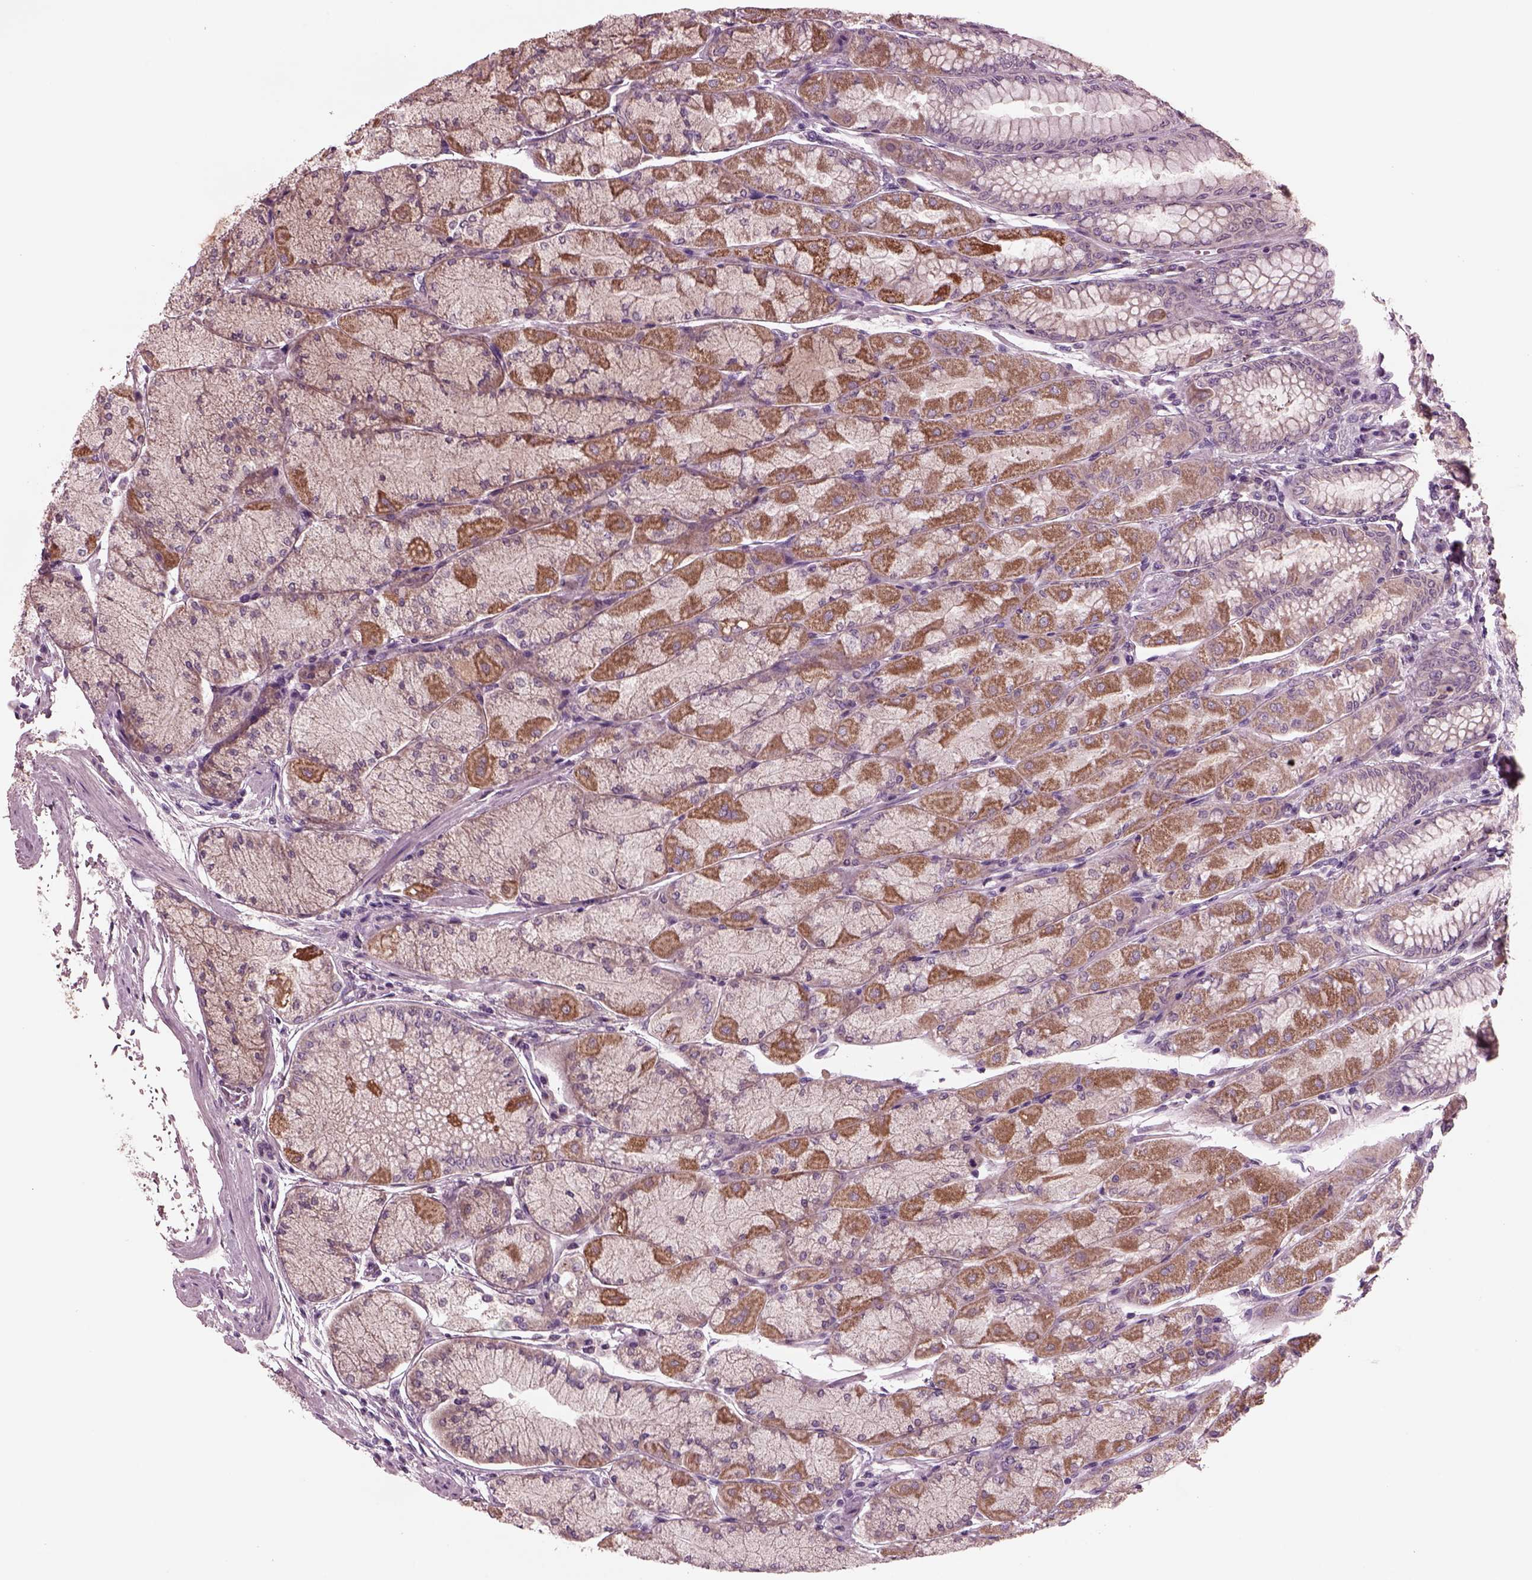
{"staining": {"intensity": "strong", "quantity": "<25%", "location": "cytoplasmic/membranous"}, "tissue": "stomach", "cell_type": "Glandular cells", "image_type": "normal", "snomed": [{"axis": "morphology", "description": "Normal tissue, NOS"}, {"axis": "topography", "description": "Stomach, upper"}], "caption": "Immunohistochemistry (DAB) staining of unremarkable stomach reveals strong cytoplasmic/membranous protein positivity in about <25% of glandular cells.", "gene": "AP4M1", "patient": {"sex": "male", "age": 60}}